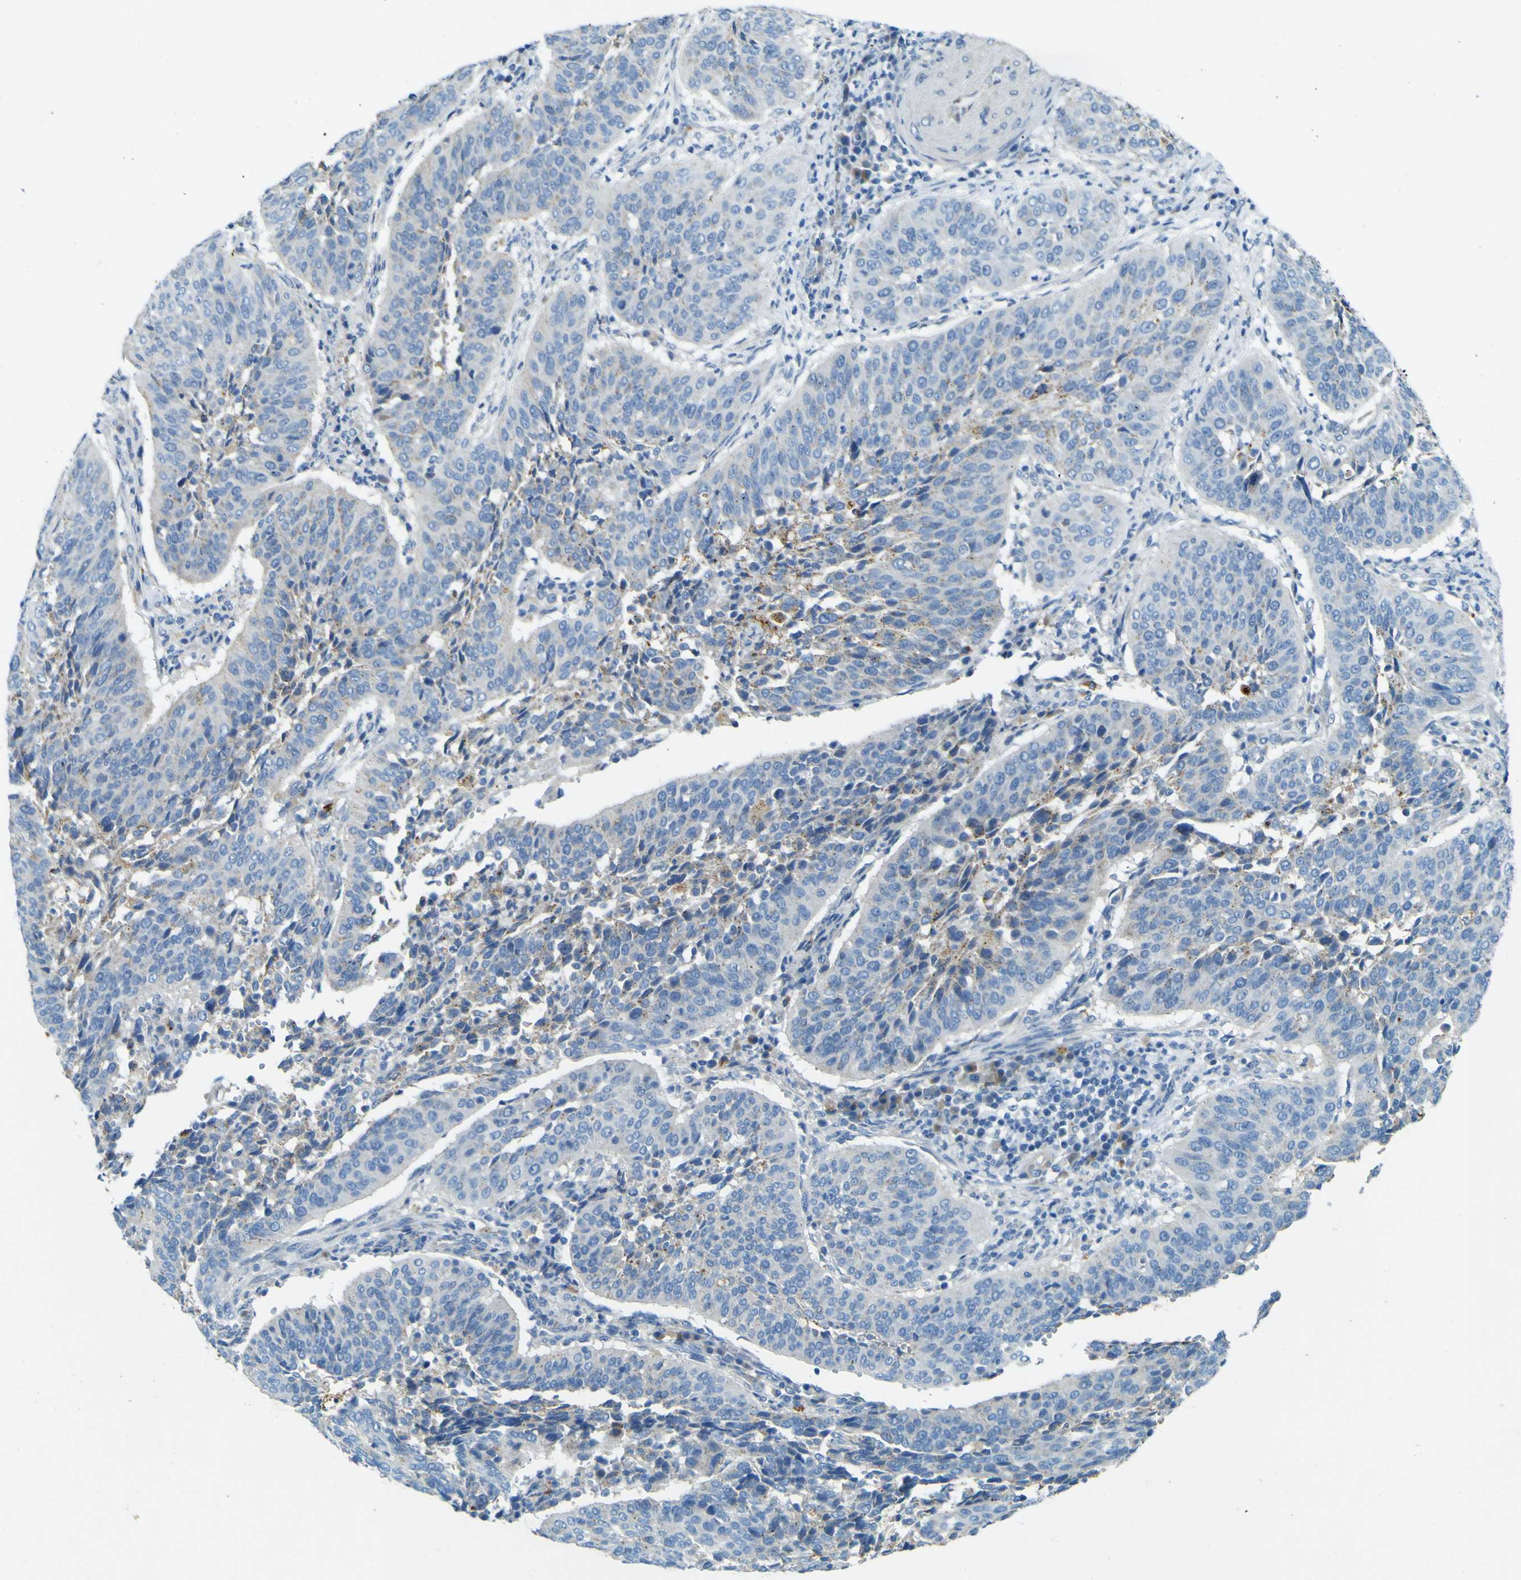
{"staining": {"intensity": "negative", "quantity": "none", "location": "none"}, "tissue": "cervical cancer", "cell_type": "Tumor cells", "image_type": "cancer", "snomed": [{"axis": "morphology", "description": "Normal tissue, NOS"}, {"axis": "morphology", "description": "Squamous cell carcinoma, NOS"}, {"axis": "topography", "description": "Cervix"}], "caption": "Immunohistochemistry (IHC) of cervical cancer demonstrates no staining in tumor cells.", "gene": "PDE9A", "patient": {"sex": "female", "age": 39}}